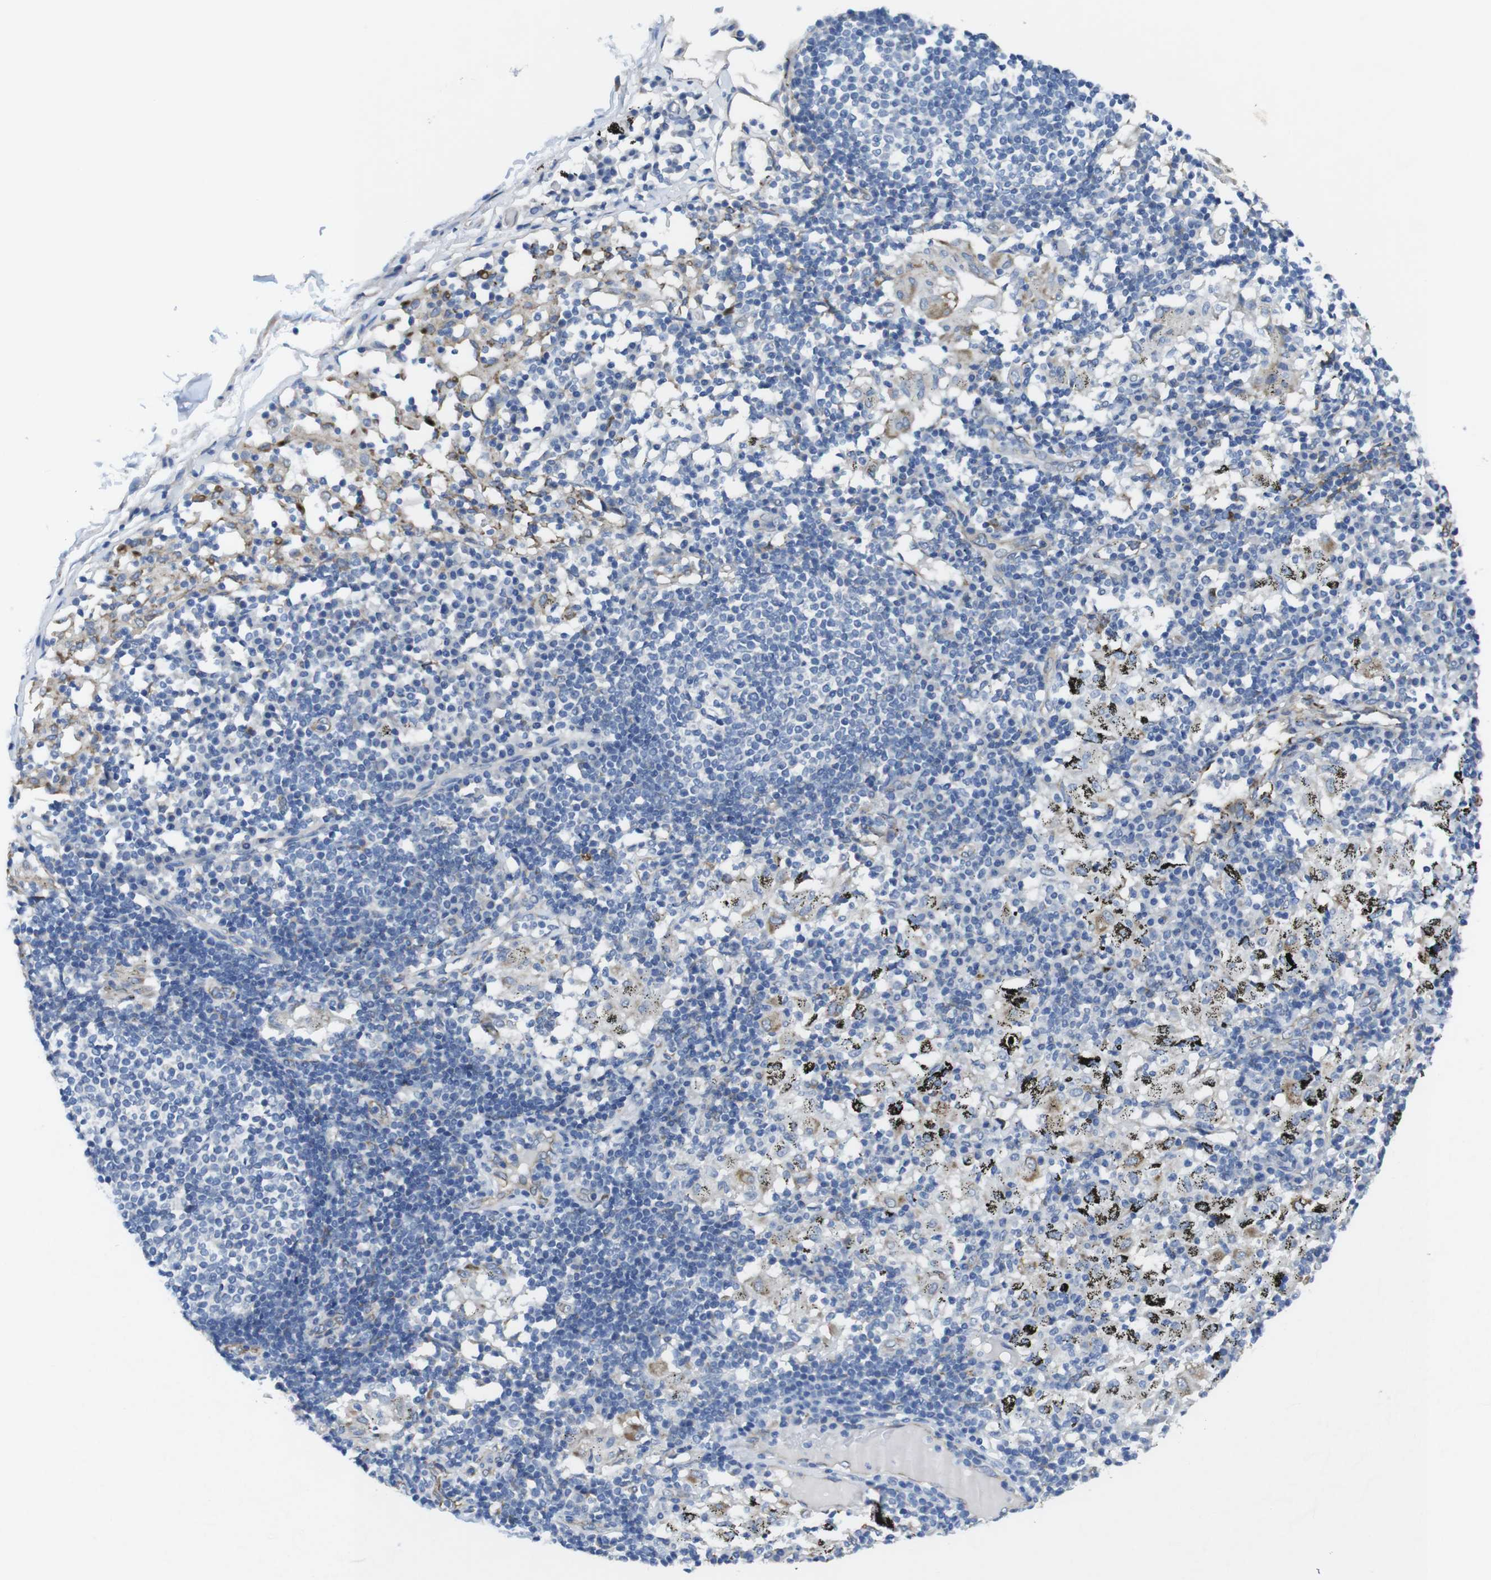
{"staining": {"intensity": "moderate", "quantity": ">75%", "location": "cytoplasmic/membranous"}, "tissue": "adipose tissue", "cell_type": "Adipocytes", "image_type": "normal", "snomed": [{"axis": "morphology", "description": "Normal tissue, NOS"}, {"axis": "topography", "description": "Cartilage tissue"}, {"axis": "topography", "description": "Bronchus"}], "caption": "Protein expression analysis of benign human adipose tissue reveals moderate cytoplasmic/membranous expression in approximately >75% of adipocytes. The protein of interest is shown in brown color, while the nuclei are stained blue.", "gene": "CDH8", "patient": {"sex": "female", "age": 73}}